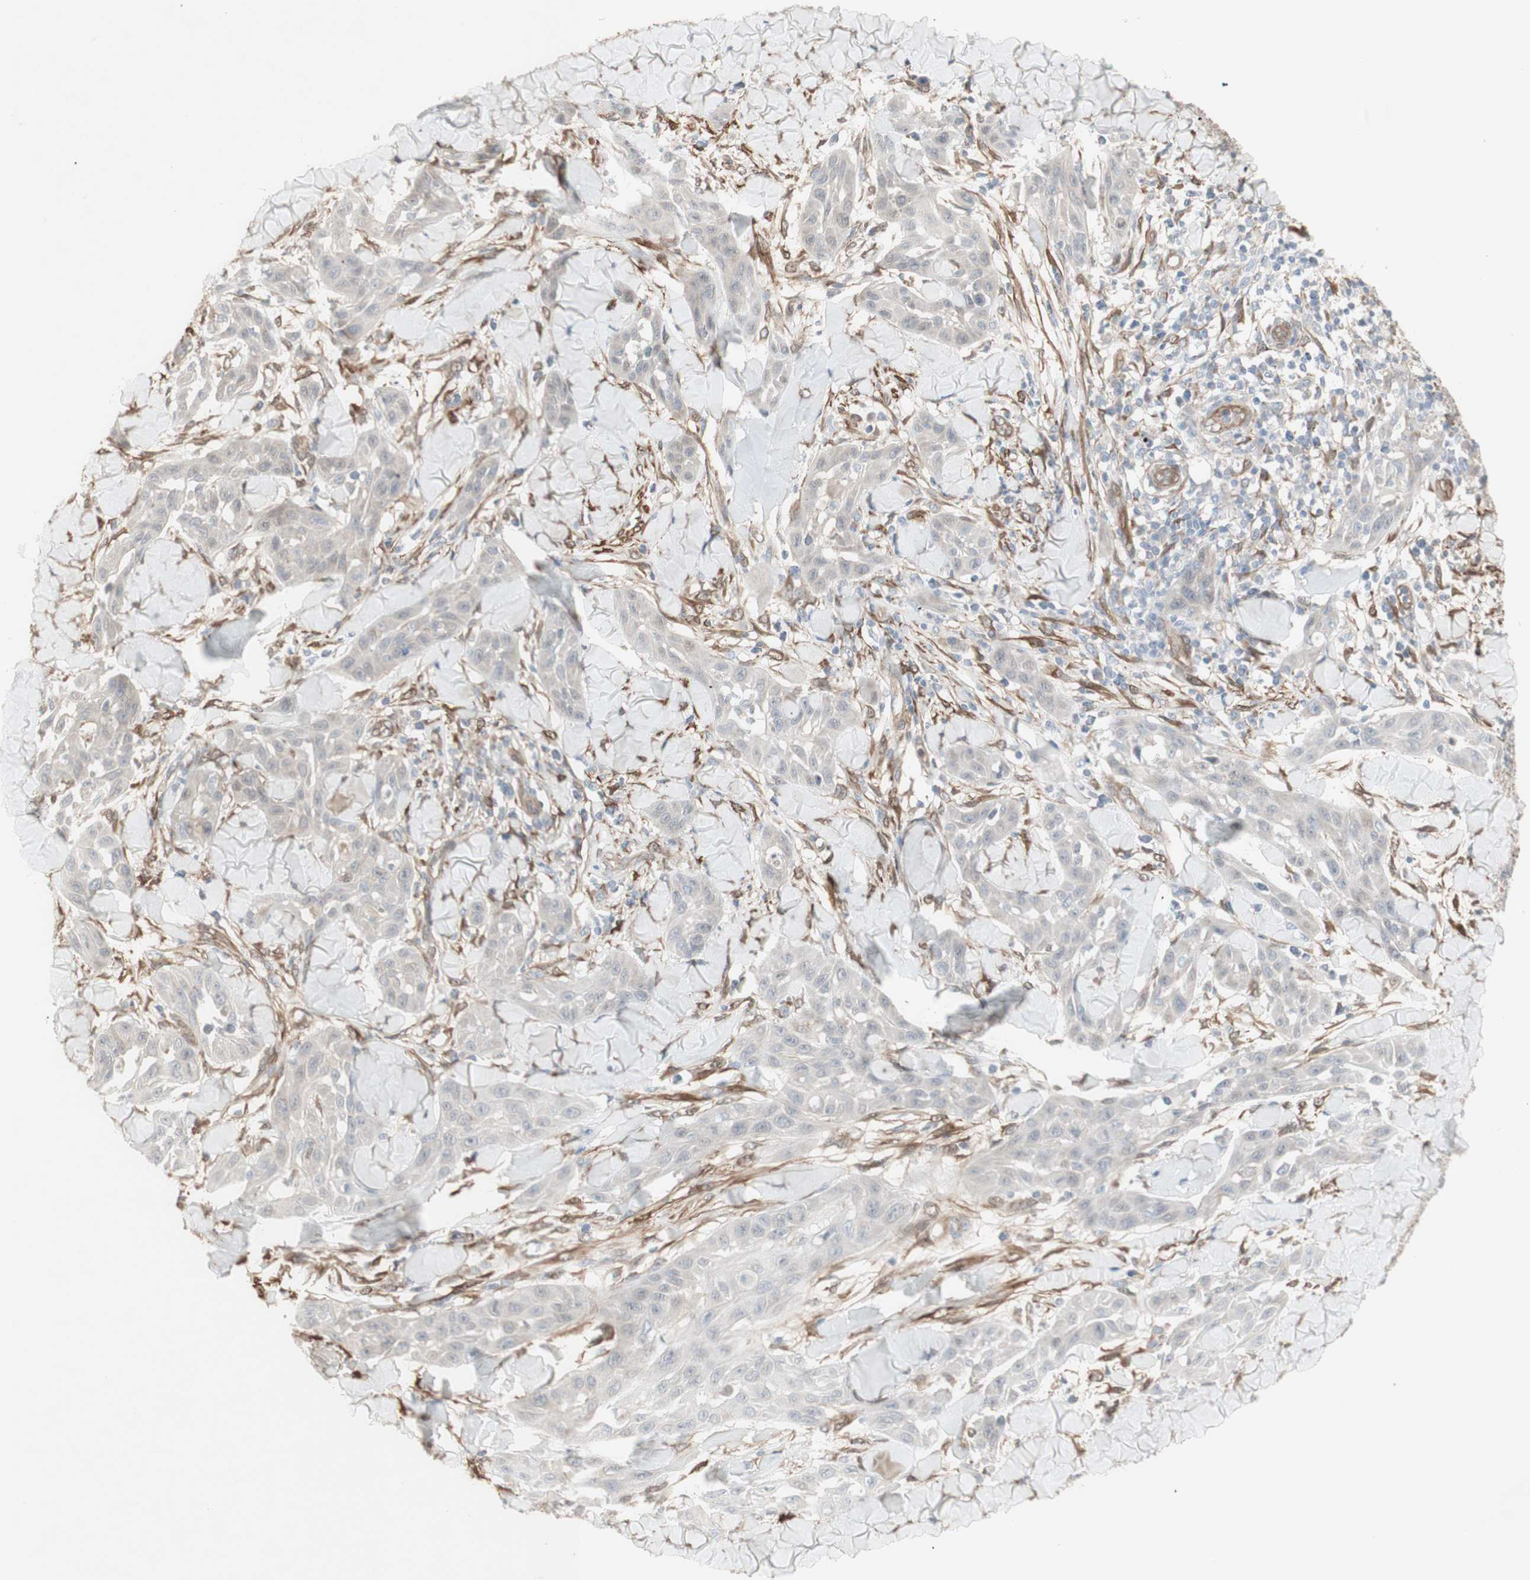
{"staining": {"intensity": "negative", "quantity": "none", "location": "none"}, "tissue": "skin cancer", "cell_type": "Tumor cells", "image_type": "cancer", "snomed": [{"axis": "morphology", "description": "Squamous cell carcinoma, NOS"}, {"axis": "topography", "description": "Skin"}], "caption": "Immunohistochemical staining of skin cancer (squamous cell carcinoma) shows no significant staining in tumor cells. (DAB (3,3'-diaminobenzidine) immunohistochemistry (IHC), high magnification).", "gene": "CNN3", "patient": {"sex": "male", "age": 24}}